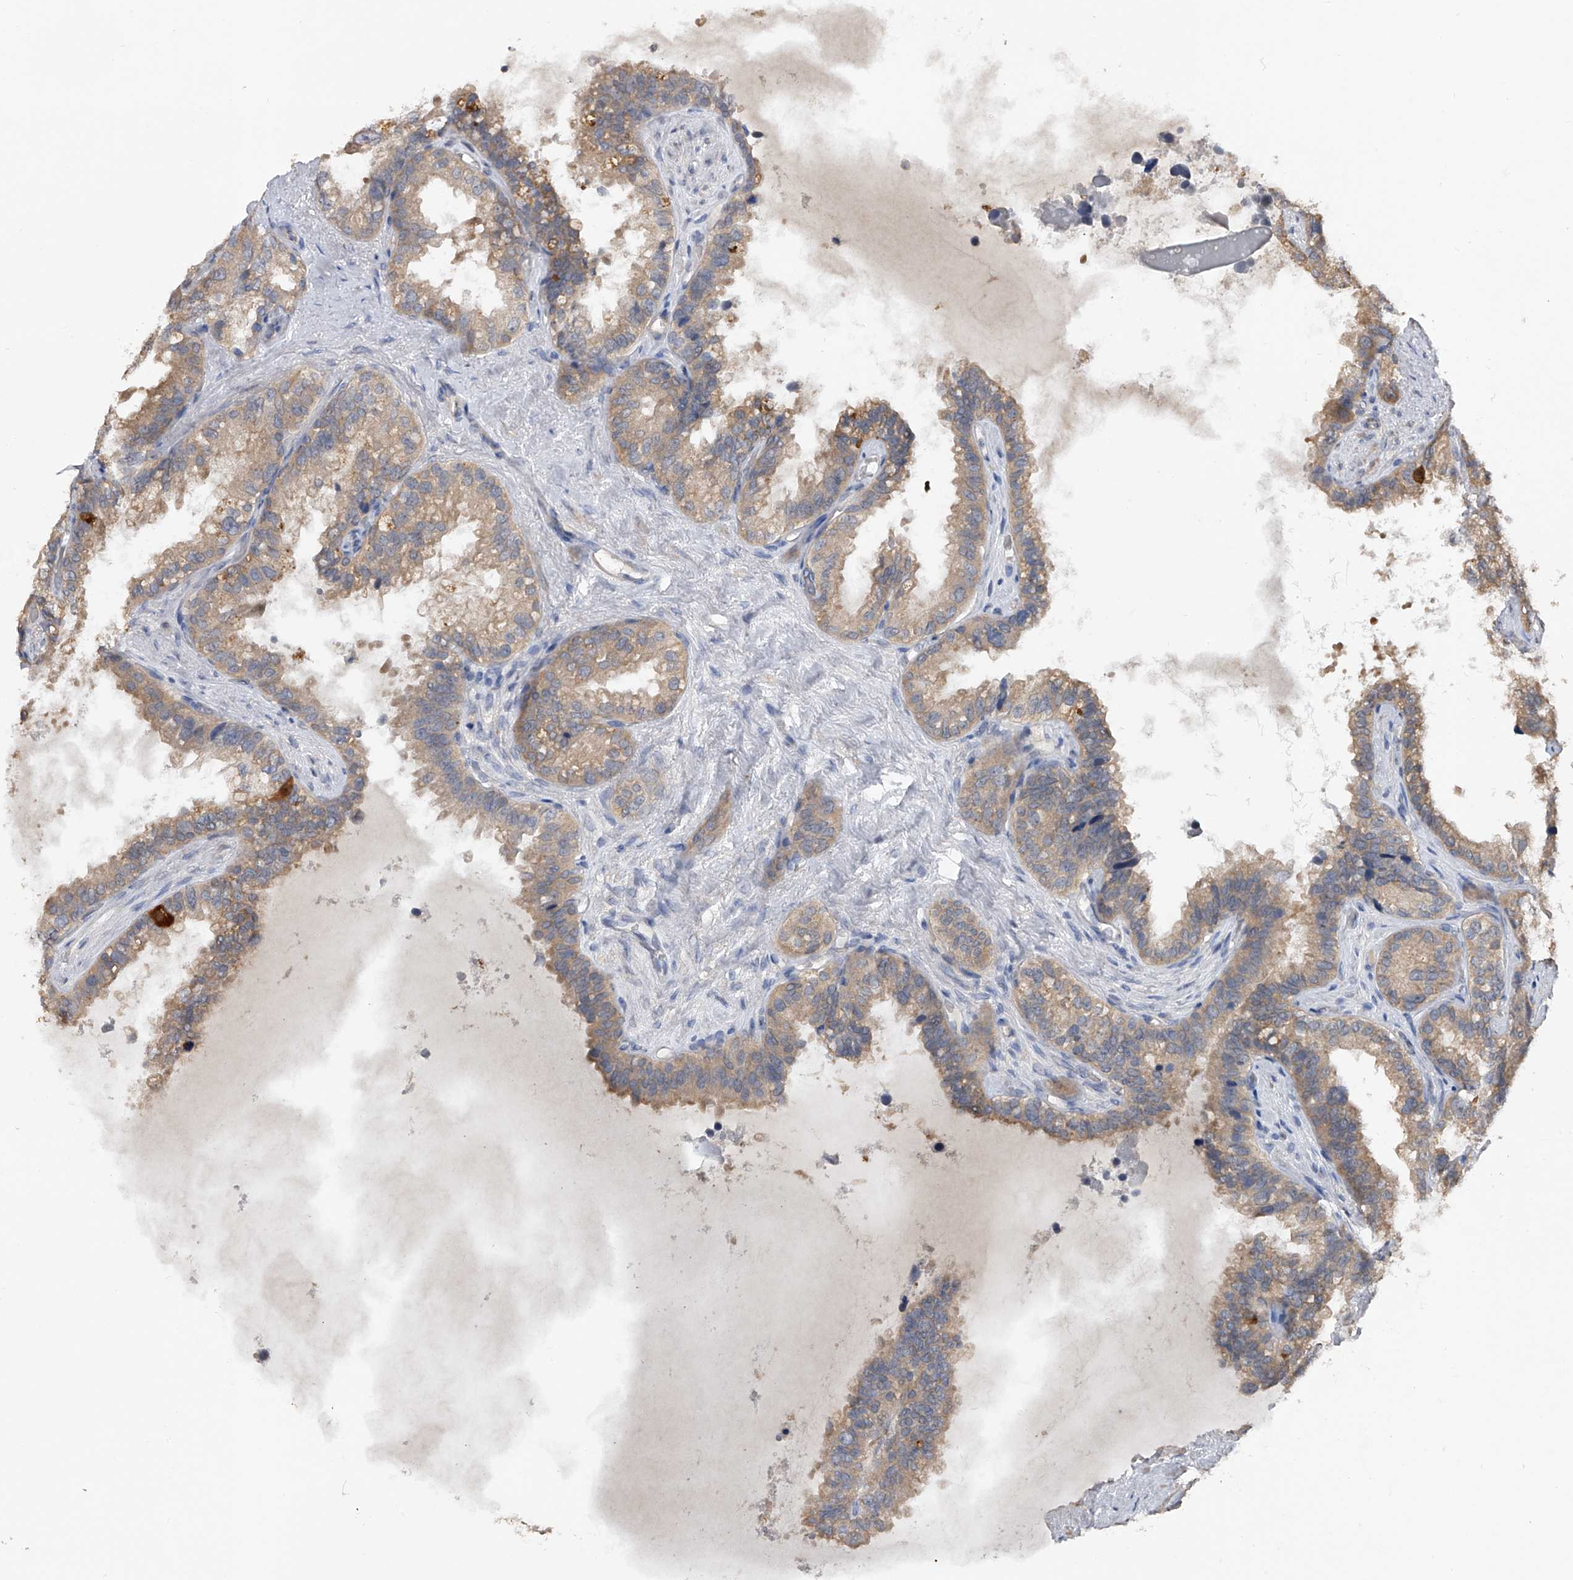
{"staining": {"intensity": "moderate", "quantity": ">75%", "location": "cytoplasmic/membranous"}, "tissue": "seminal vesicle", "cell_type": "Glandular cells", "image_type": "normal", "snomed": [{"axis": "morphology", "description": "Normal tissue, NOS"}, {"axis": "topography", "description": "Seminal veicle"}], "caption": "Immunohistochemistry image of benign seminal vesicle: seminal vesicle stained using IHC demonstrates medium levels of moderate protein expression localized specifically in the cytoplasmic/membranous of glandular cells, appearing as a cytoplasmic/membranous brown color.", "gene": "CFAP298", "patient": {"sex": "male", "age": 80}}